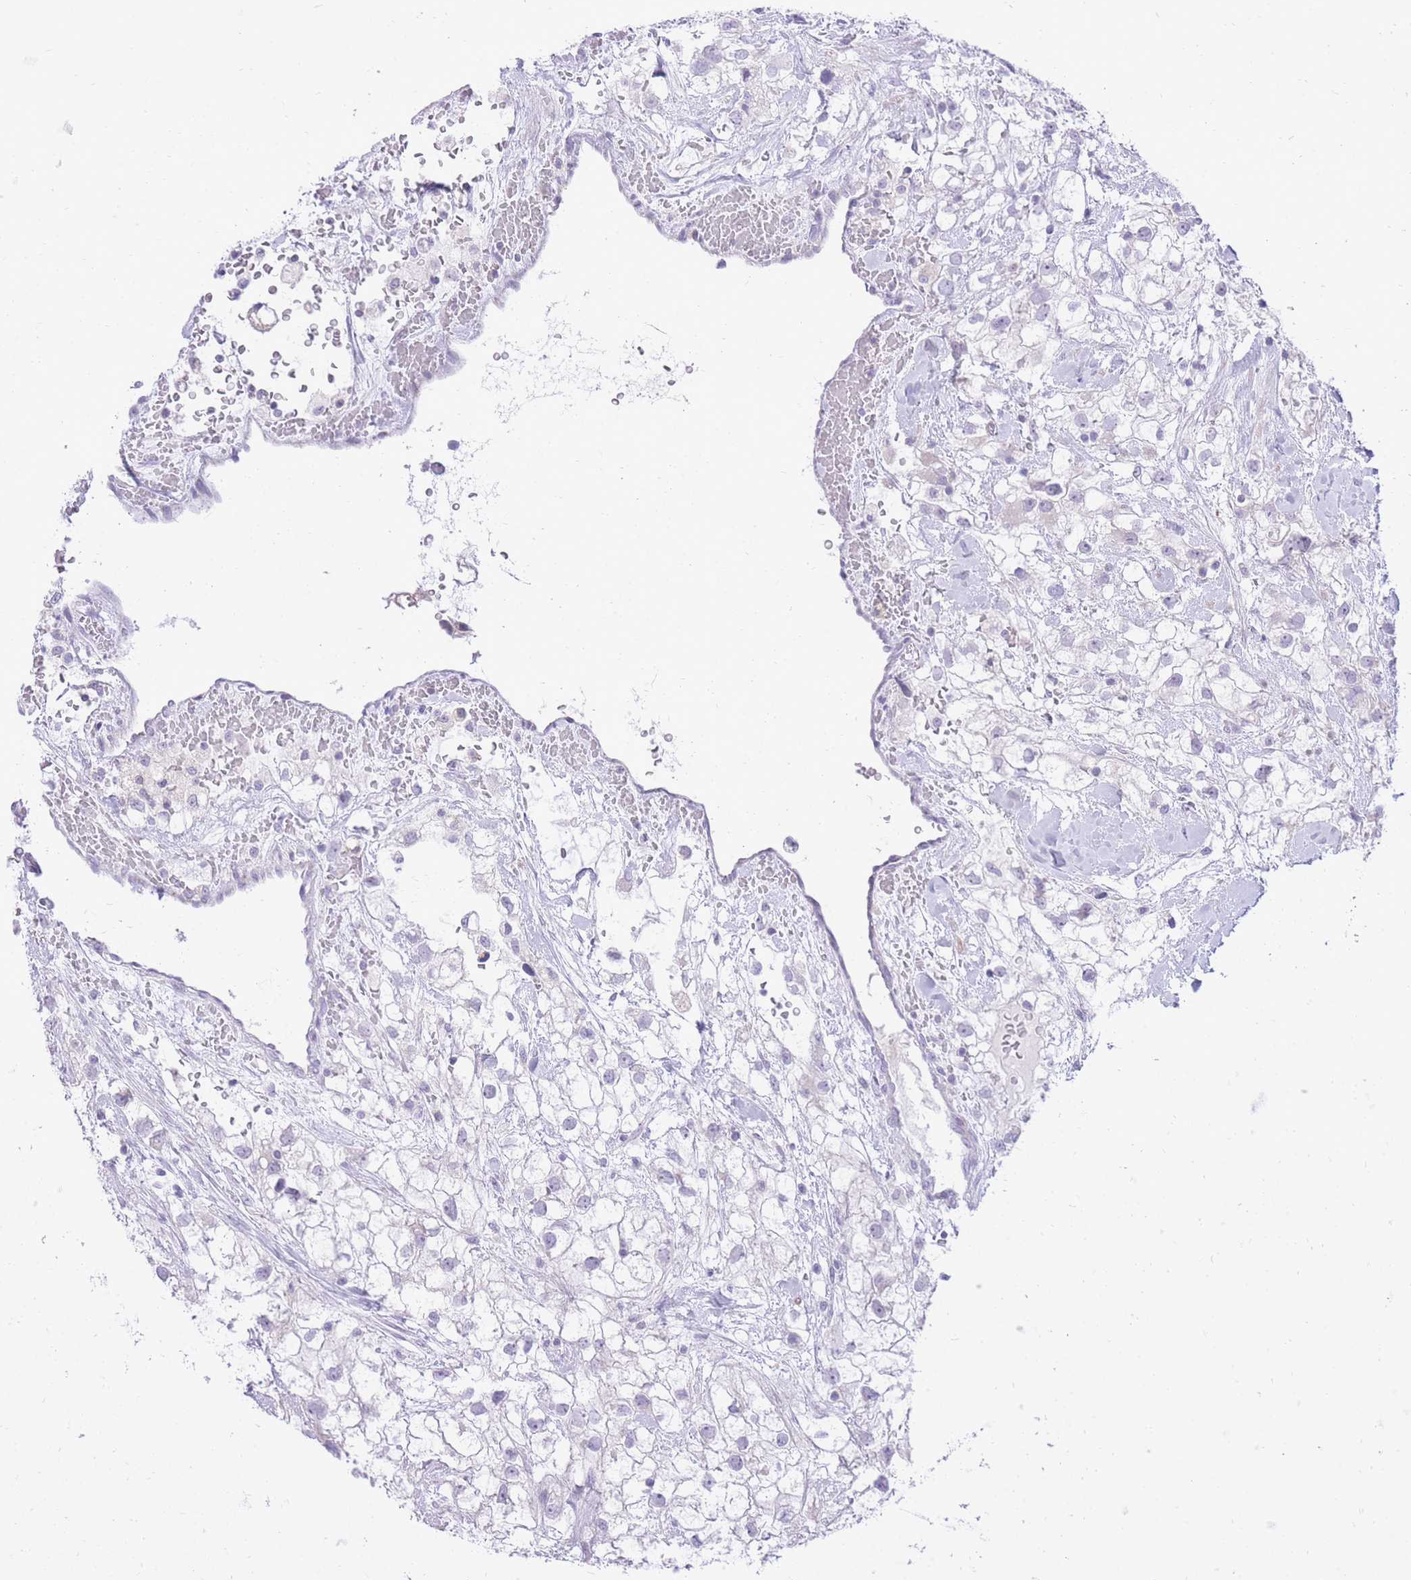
{"staining": {"intensity": "negative", "quantity": "none", "location": "none"}, "tissue": "renal cancer", "cell_type": "Tumor cells", "image_type": "cancer", "snomed": [{"axis": "morphology", "description": "Adenocarcinoma, NOS"}, {"axis": "topography", "description": "Kidney"}], "caption": "Immunohistochemistry of human adenocarcinoma (renal) demonstrates no expression in tumor cells.", "gene": "DENND2D", "patient": {"sex": "male", "age": 59}}